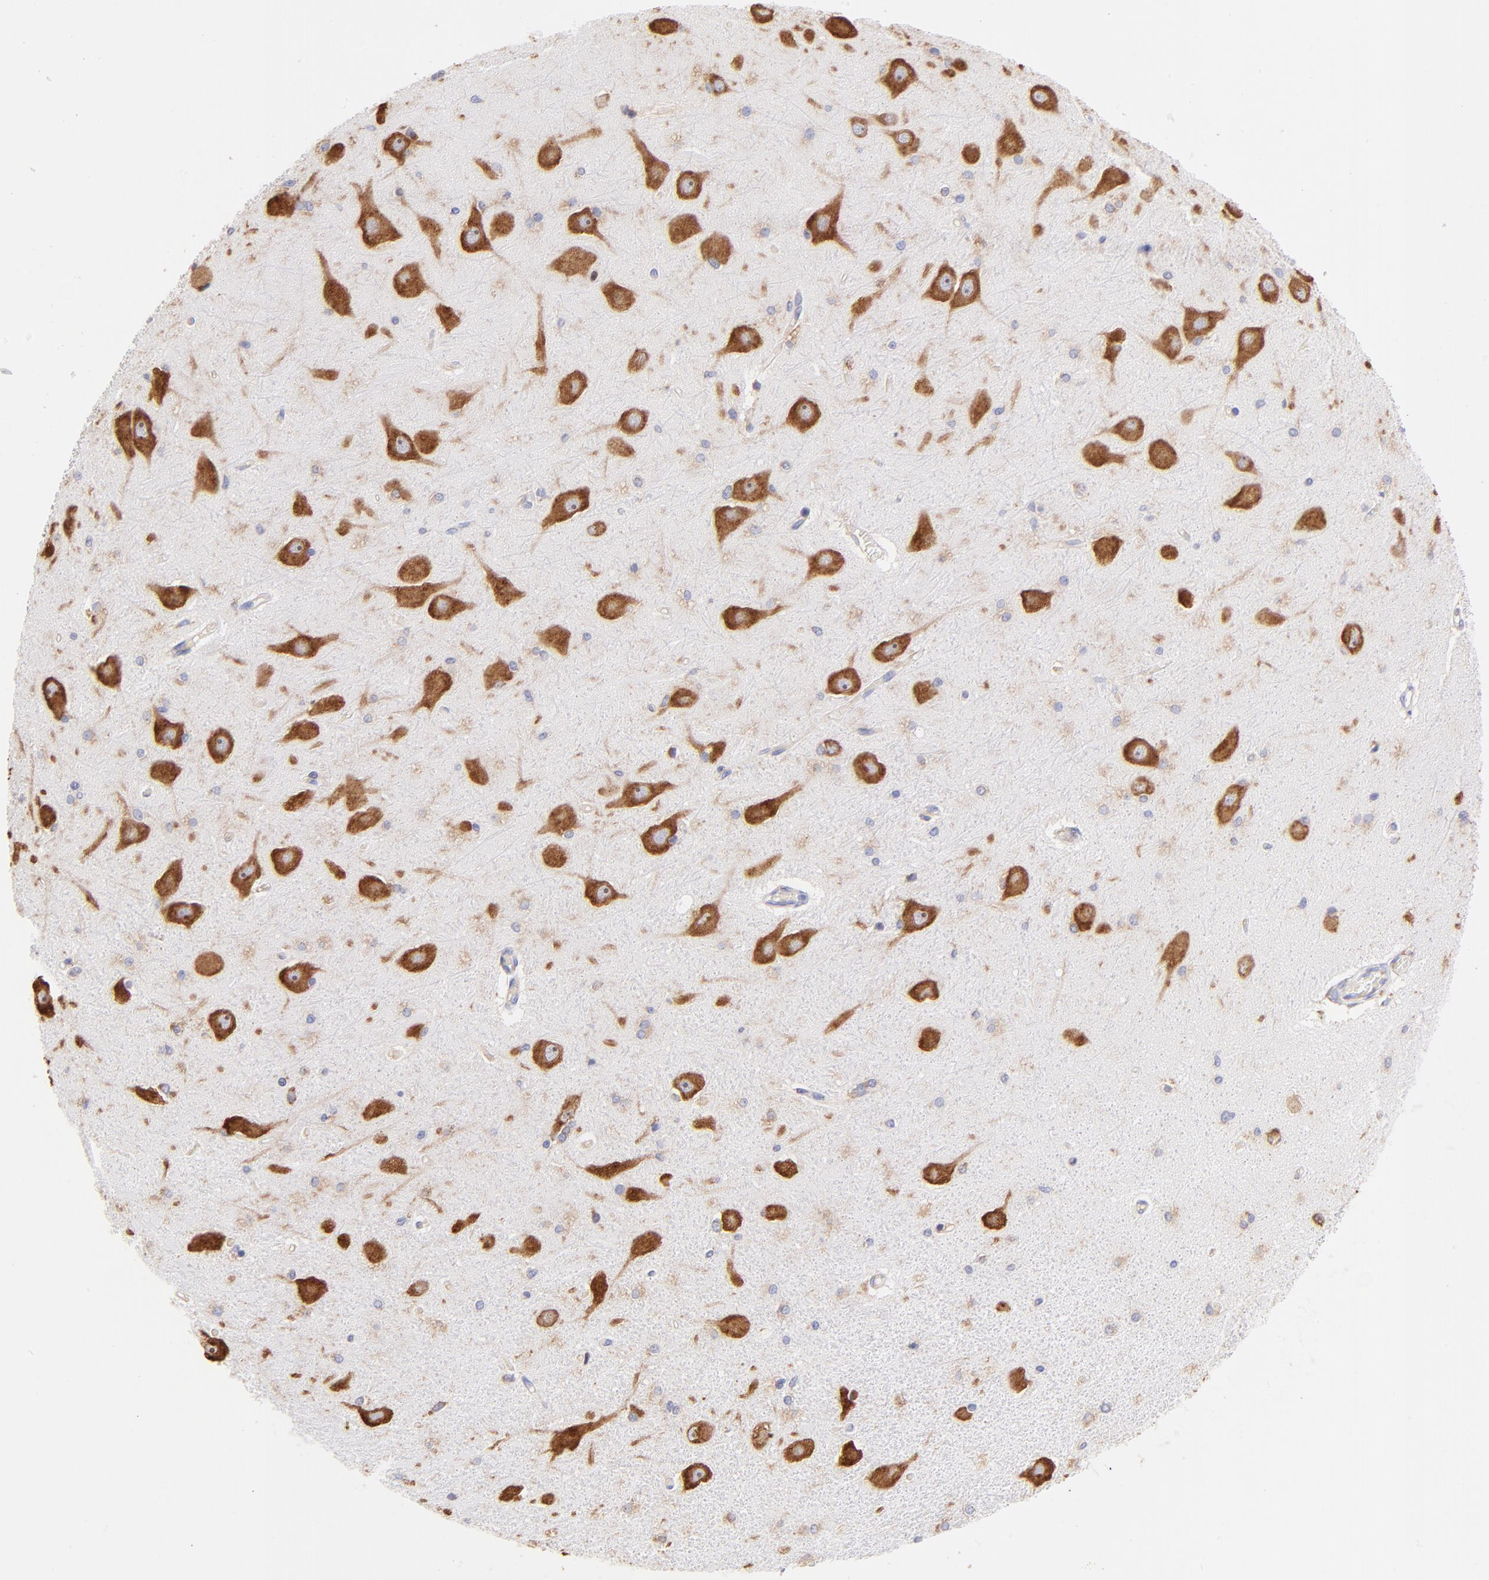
{"staining": {"intensity": "weak", "quantity": "<25%", "location": "cytoplasmic/membranous"}, "tissue": "hippocampus", "cell_type": "Glial cells", "image_type": "normal", "snomed": [{"axis": "morphology", "description": "Normal tissue, NOS"}, {"axis": "topography", "description": "Hippocampus"}], "caption": "Protein analysis of unremarkable hippocampus displays no significant expression in glial cells.", "gene": "RPL30", "patient": {"sex": "female", "age": 54}}